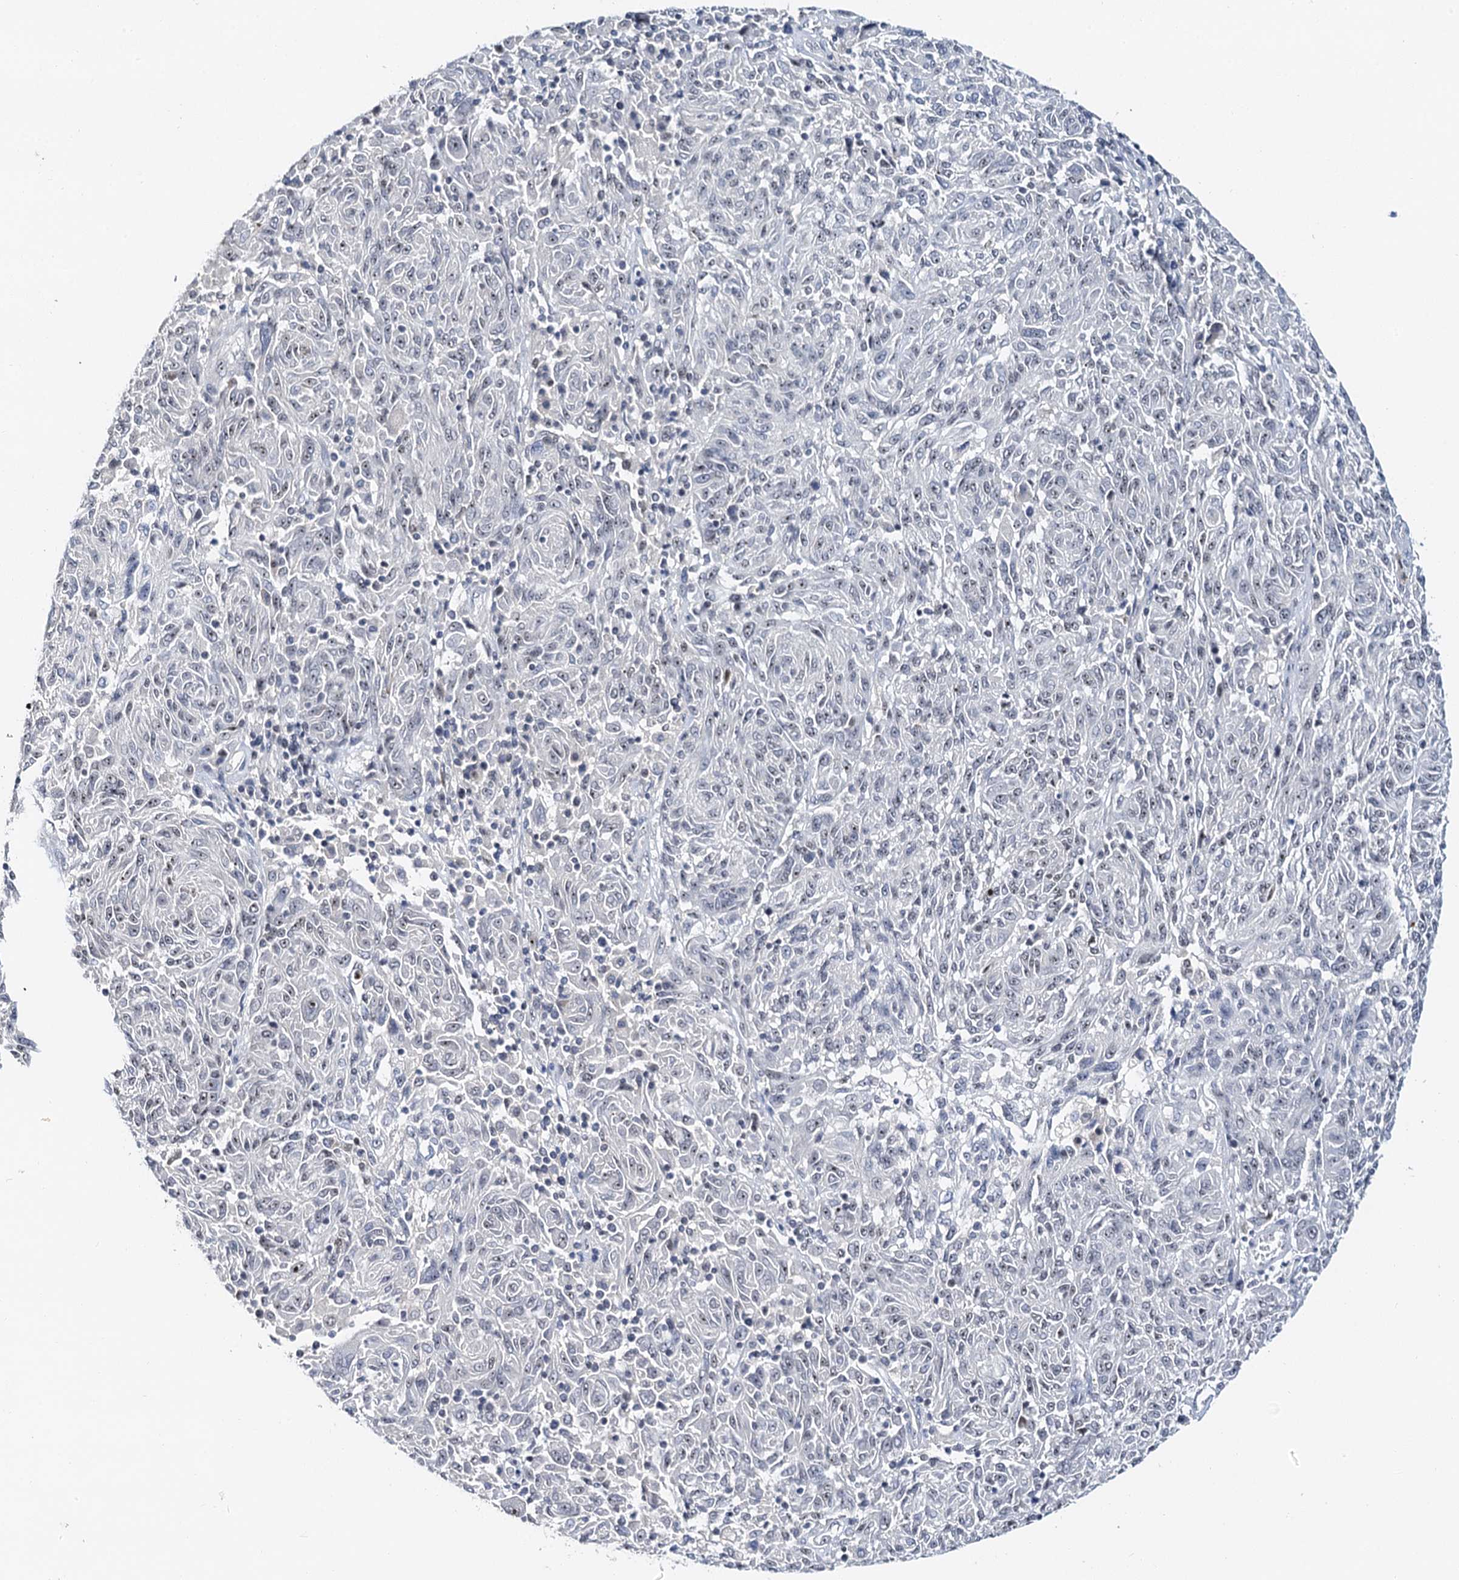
{"staining": {"intensity": "negative", "quantity": "none", "location": "none"}, "tissue": "melanoma", "cell_type": "Tumor cells", "image_type": "cancer", "snomed": [{"axis": "morphology", "description": "Malignant melanoma, NOS"}, {"axis": "topography", "description": "Skin"}], "caption": "High power microscopy histopathology image of an immunohistochemistry (IHC) photomicrograph of malignant melanoma, revealing no significant expression in tumor cells.", "gene": "NOP2", "patient": {"sex": "male", "age": 53}}